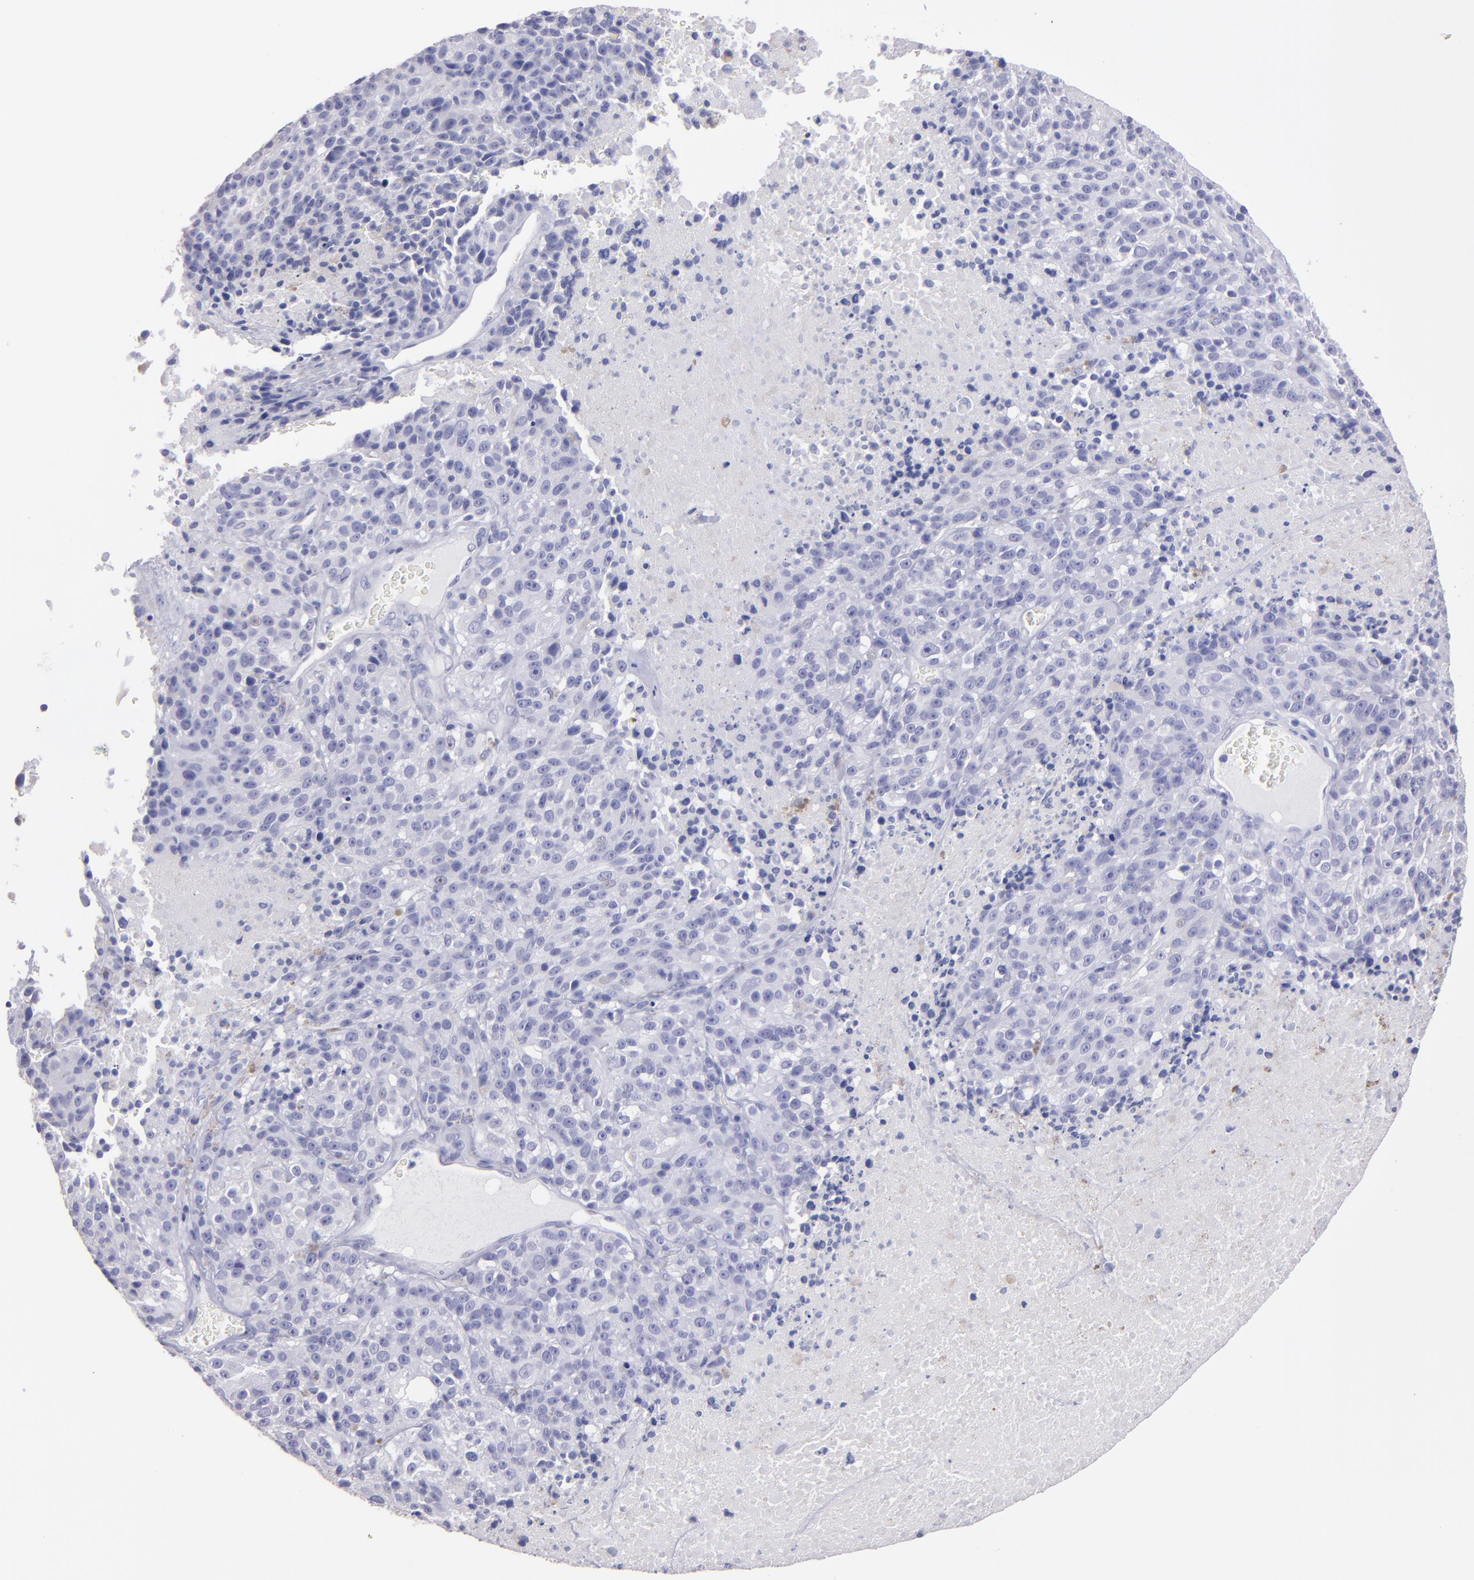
{"staining": {"intensity": "negative", "quantity": "none", "location": "none"}, "tissue": "melanoma", "cell_type": "Tumor cells", "image_type": "cancer", "snomed": [{"axis": "morphology", "description": "Malignant melanoma, Metastatic site"}, {"axis": "topography", "description": "Cerebral cortex"}], "caption": "Tumor cells are negative for brown protein staining in malignant melanoma (metastatic site). The staining was performed using DAB to visualize the protein expression in brown, while the nuclei were stained in blue with hematoxylin (Magnification: 20x).", "gene": "TG", "patient": {"sex": "female", "age": 52}}